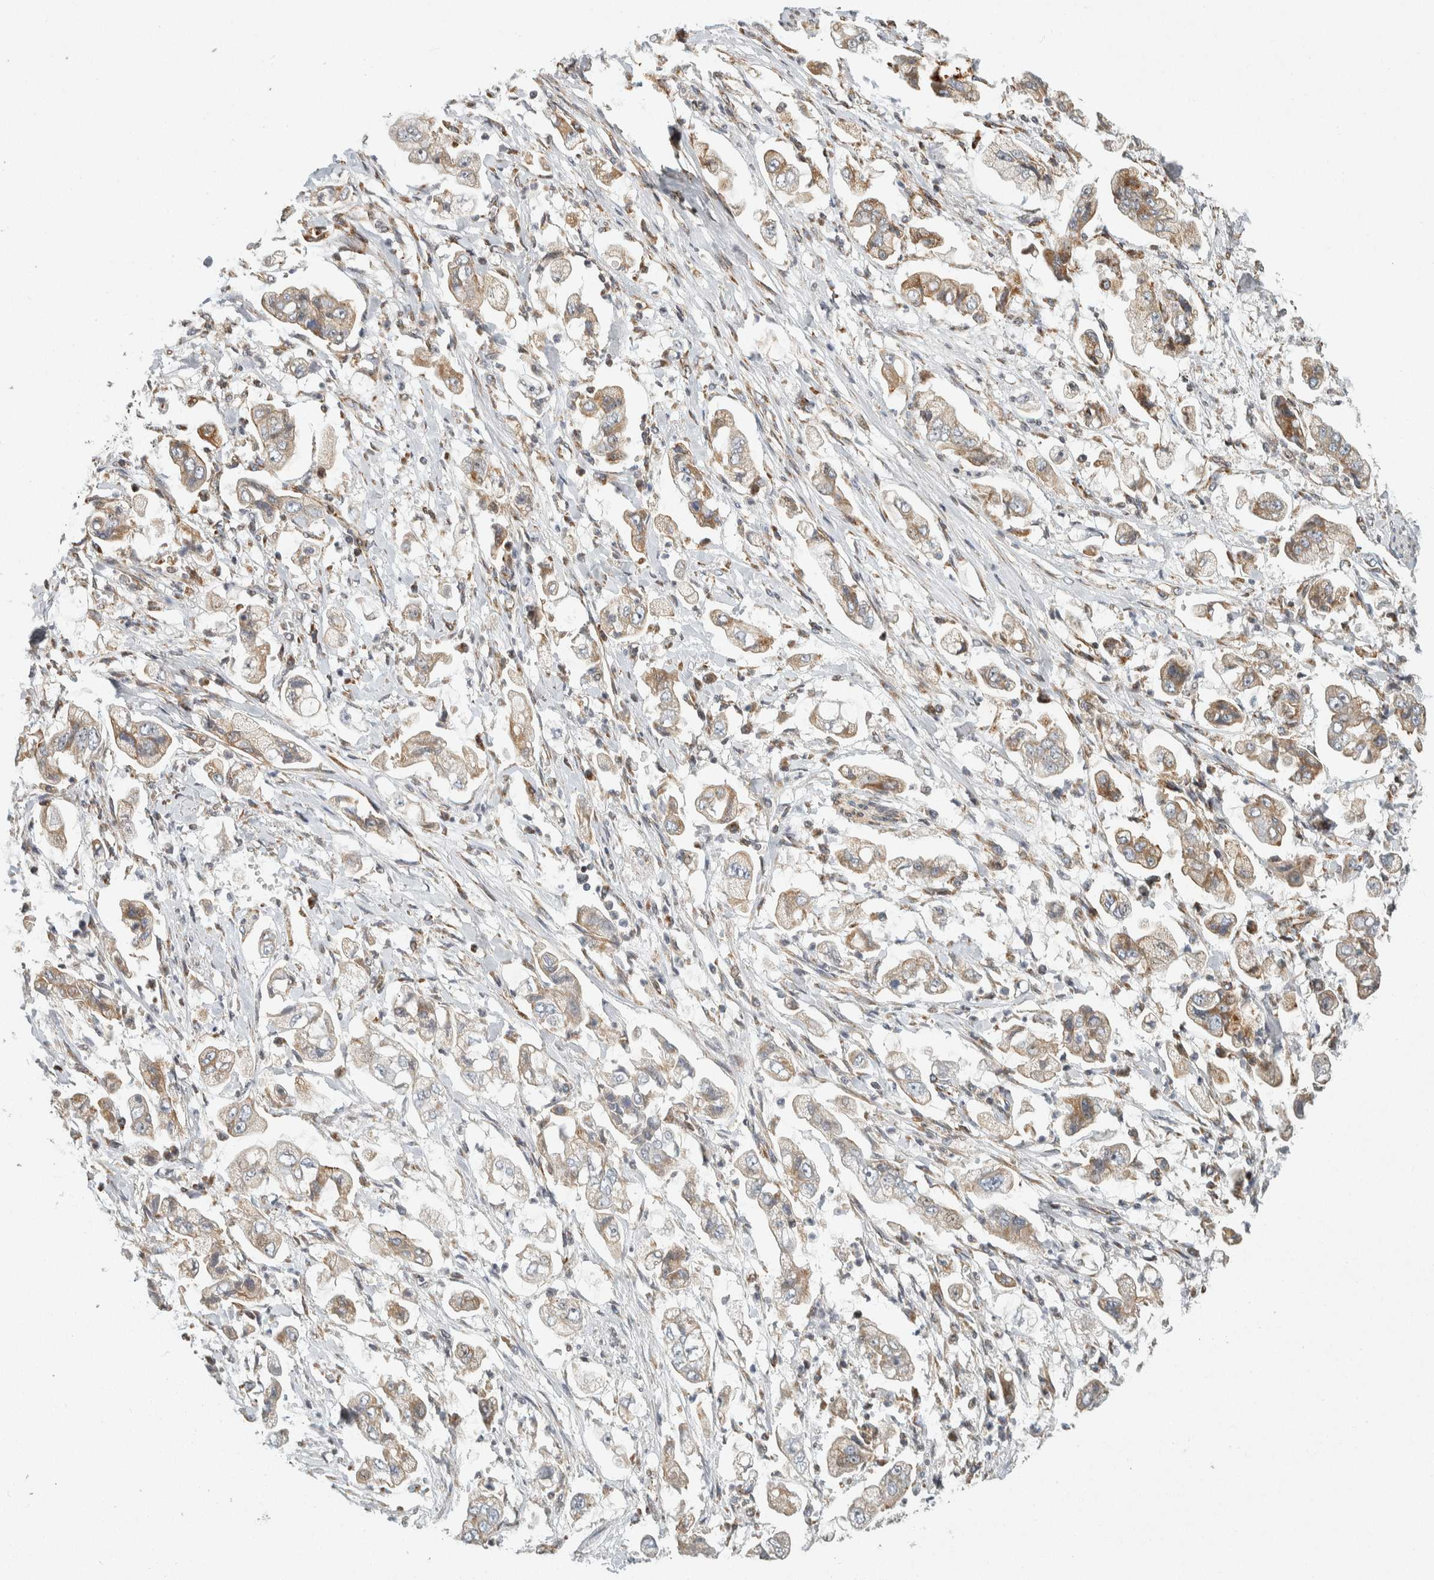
{"staining": {"intensity": "moderate", "quantity": ">75%", "location": "cytoplasmic/membranous"}, "tissue": "stomach cancer", "cell_type": "Tumor cells", "image_type": "cancer", "snomed": [{"axis": "morphology", "description": "Adenocarcinoma, NOS"}, {"axis": "topography", "description": "Stomach"}], "caption": "Human stomach cancer stained with a protein marker shows moderate staining in tumor cells.", "gene": "AFP", "patient": {"sex": "male", "age": 62}}